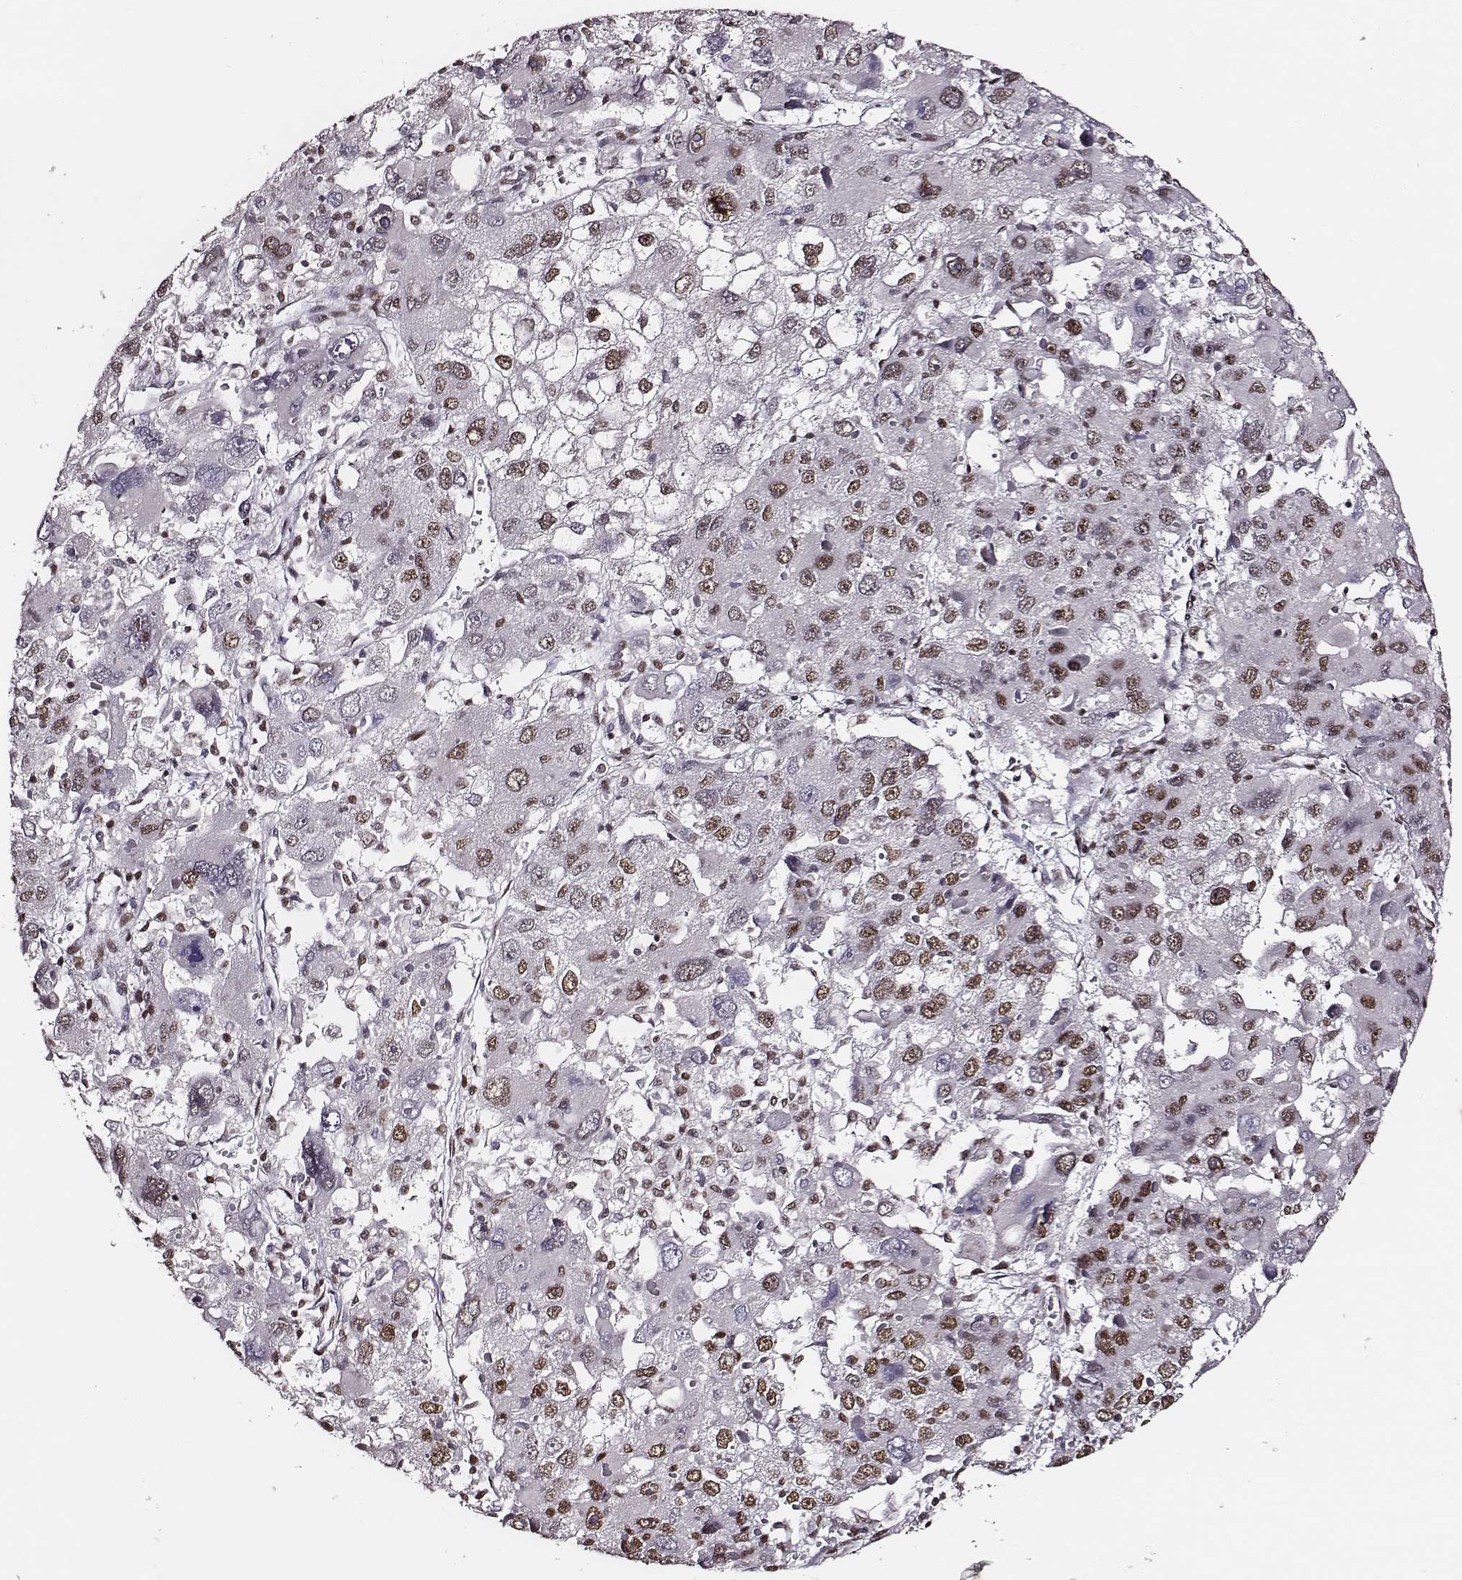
{"staining": {"intensity": "moderate", "quantity": ">75%", "location": "nuclear"}, "tissue": "liver cancer", "cell_type": "Tumor cells", "image_type": "cancer", "snomed": [{"axis": "morphology", "description": "Carcinoma, Hepatocellular, NOS"}, {"axis": "topography", "description": "Liver"}], "caption": "A photomicrograph of human liver hepatocellular carcinoma stained for a protein reveals moderate nuclear brown staining in tumor cells.", "gene": "PPARA", "patient": {"sex": "female", "age": 41}}